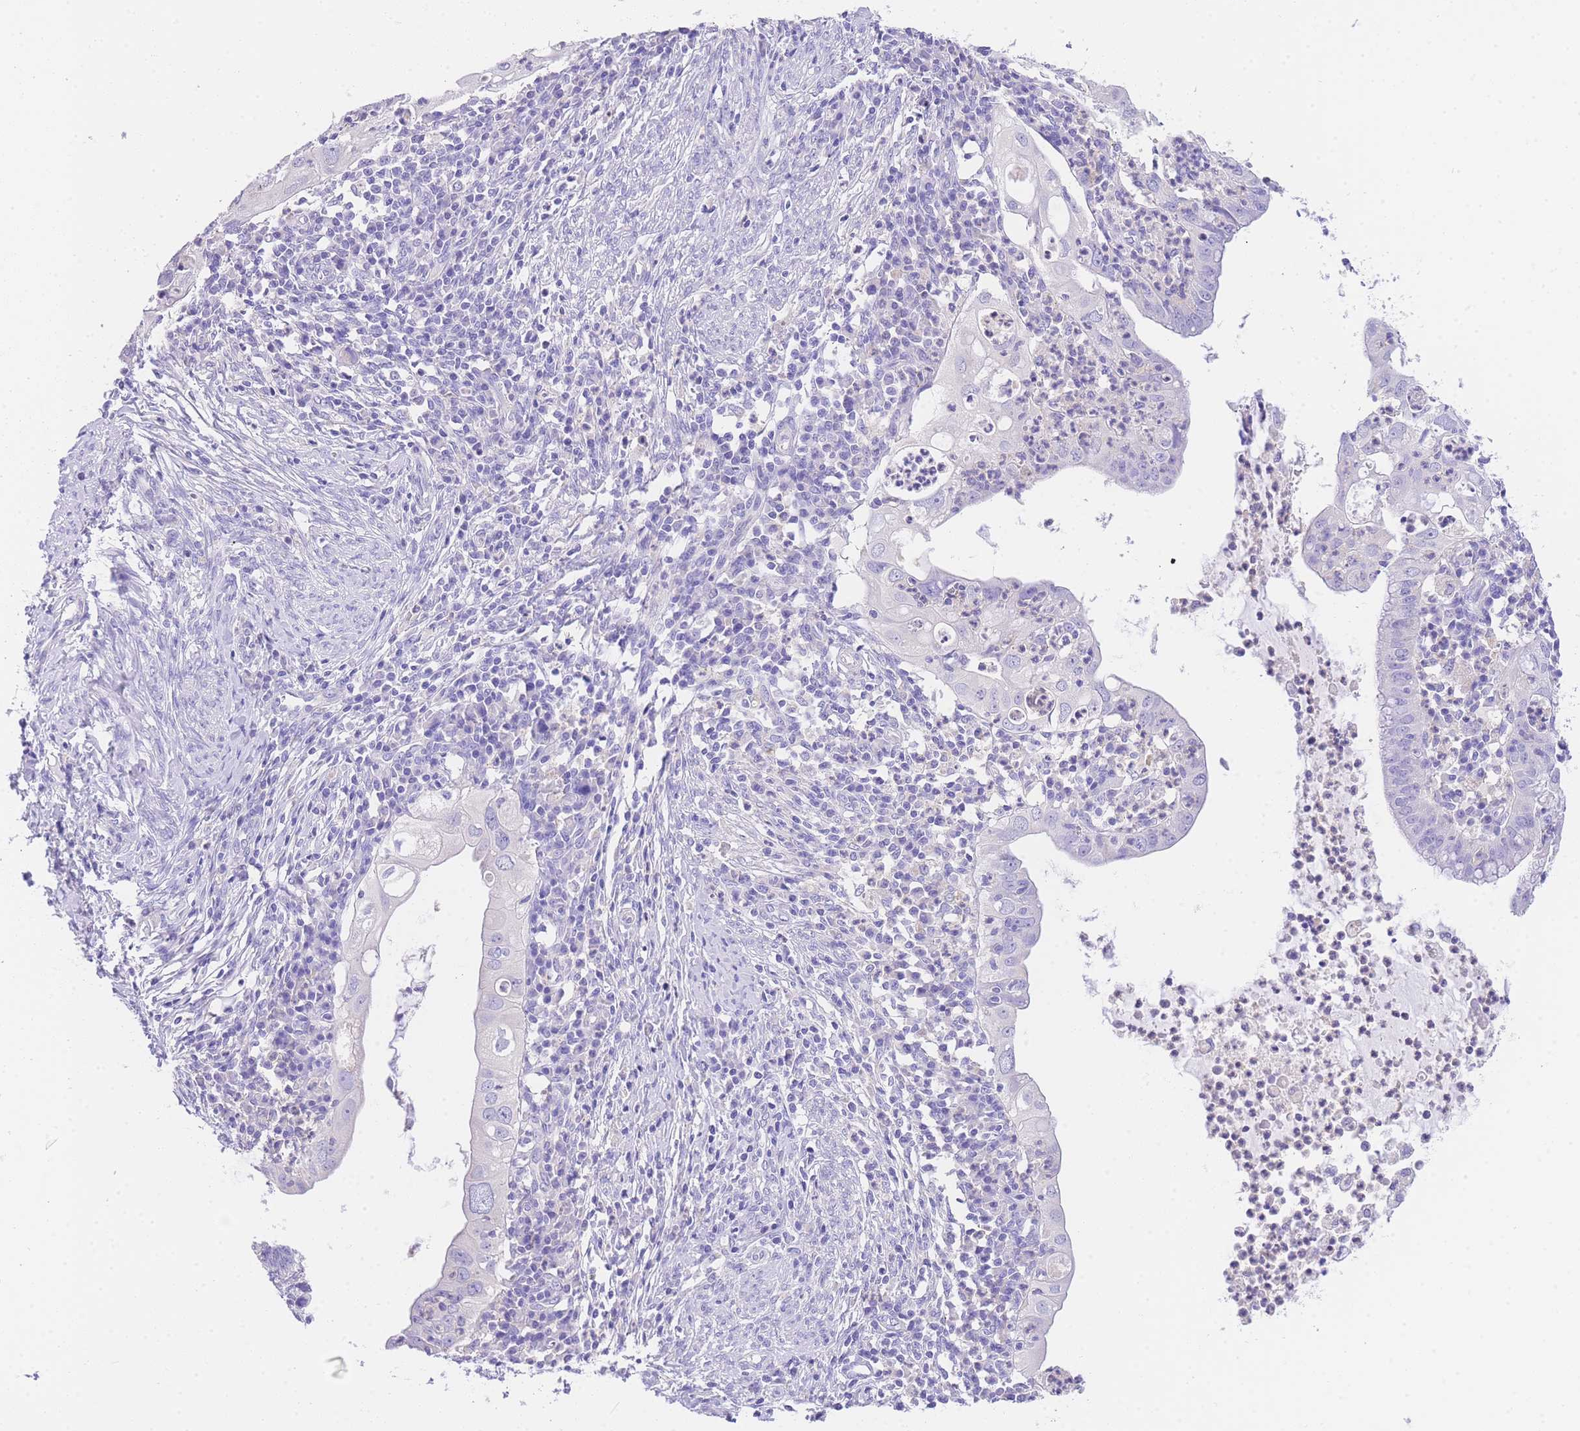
{"staining": {"intensity": "negative", "quantity": "none", "location": "none"}, "tissue": "cervical cancer", "cell_type": "Tumor cells", "image_type": "cancer", "snomed": [{"axis": "morphology", "description": "Adenocarcinoma, NOS"}, {"axis": "topography", "description": "Cervix"}], "caption": "An immunohistochemistry image of cervical adenocarcinoma is shown. There is no staining in tumor cells of cervical adenocarcinoma.", "gene": "EPN2", "patient": {"sex": "female", "age": 36}}